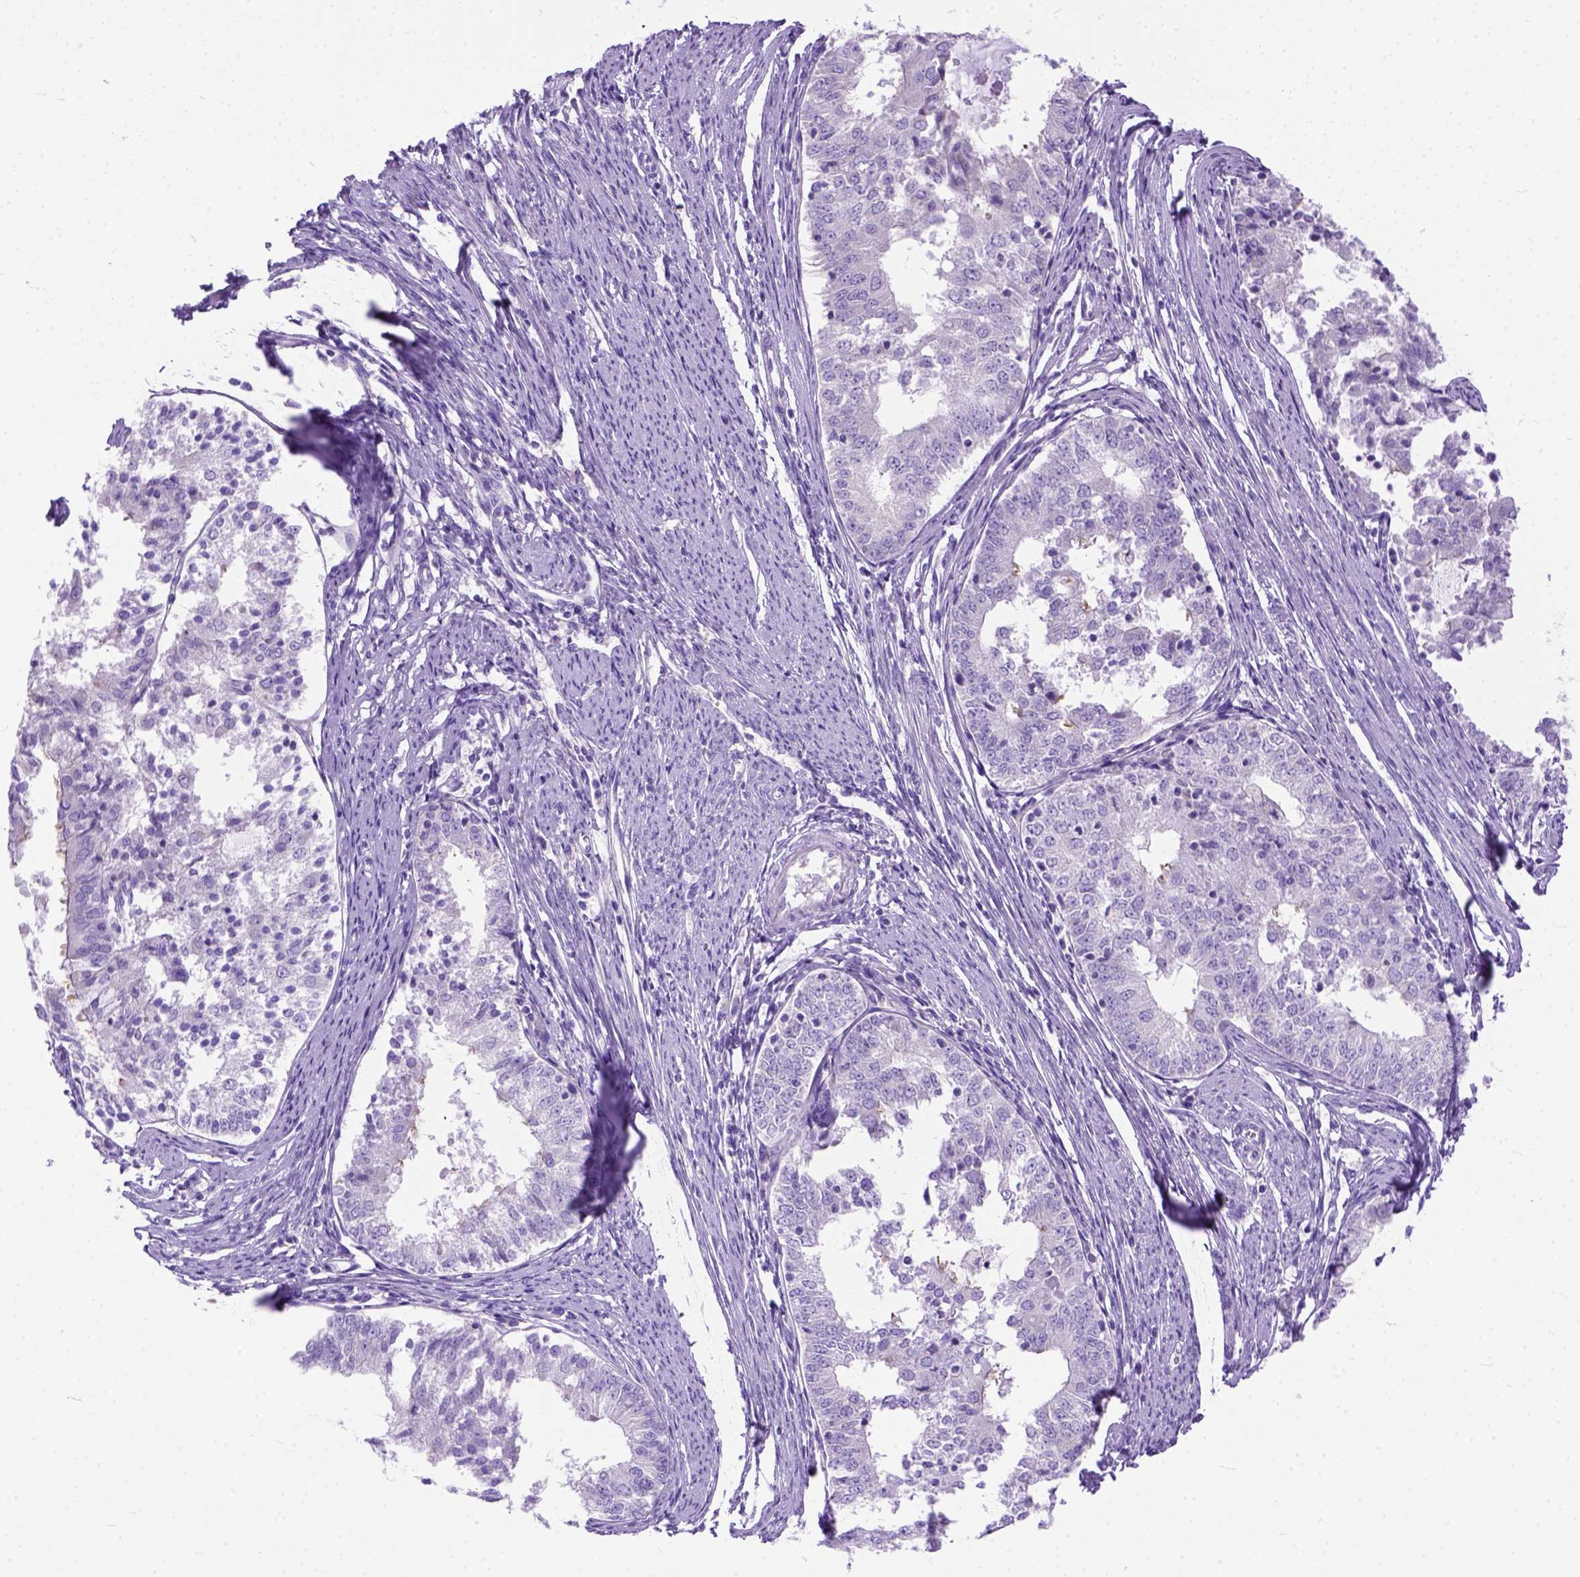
{"staining": {"intensity": "negative", "quantity": "none", "location": "none"}, "tissue": "endometrial cancer", "cell_type": "Tumor cells", "image_type": "cancer", "snomed": [{"axis": "morphology", "description": "Adenocarcinoma, NOS"}, {"axis": "topography", "description": "Endometrium"}], "caption": "IHC photomicrograph of endometrial adenocarcinoma stained for a protein (brown), which reveals no positivity in tumor cells. (DAB (3,3'-diaminobenzidine) IHC, high magnification).", "gene": "ODAD3", "patient": {"sex": "female", "age": 57}}